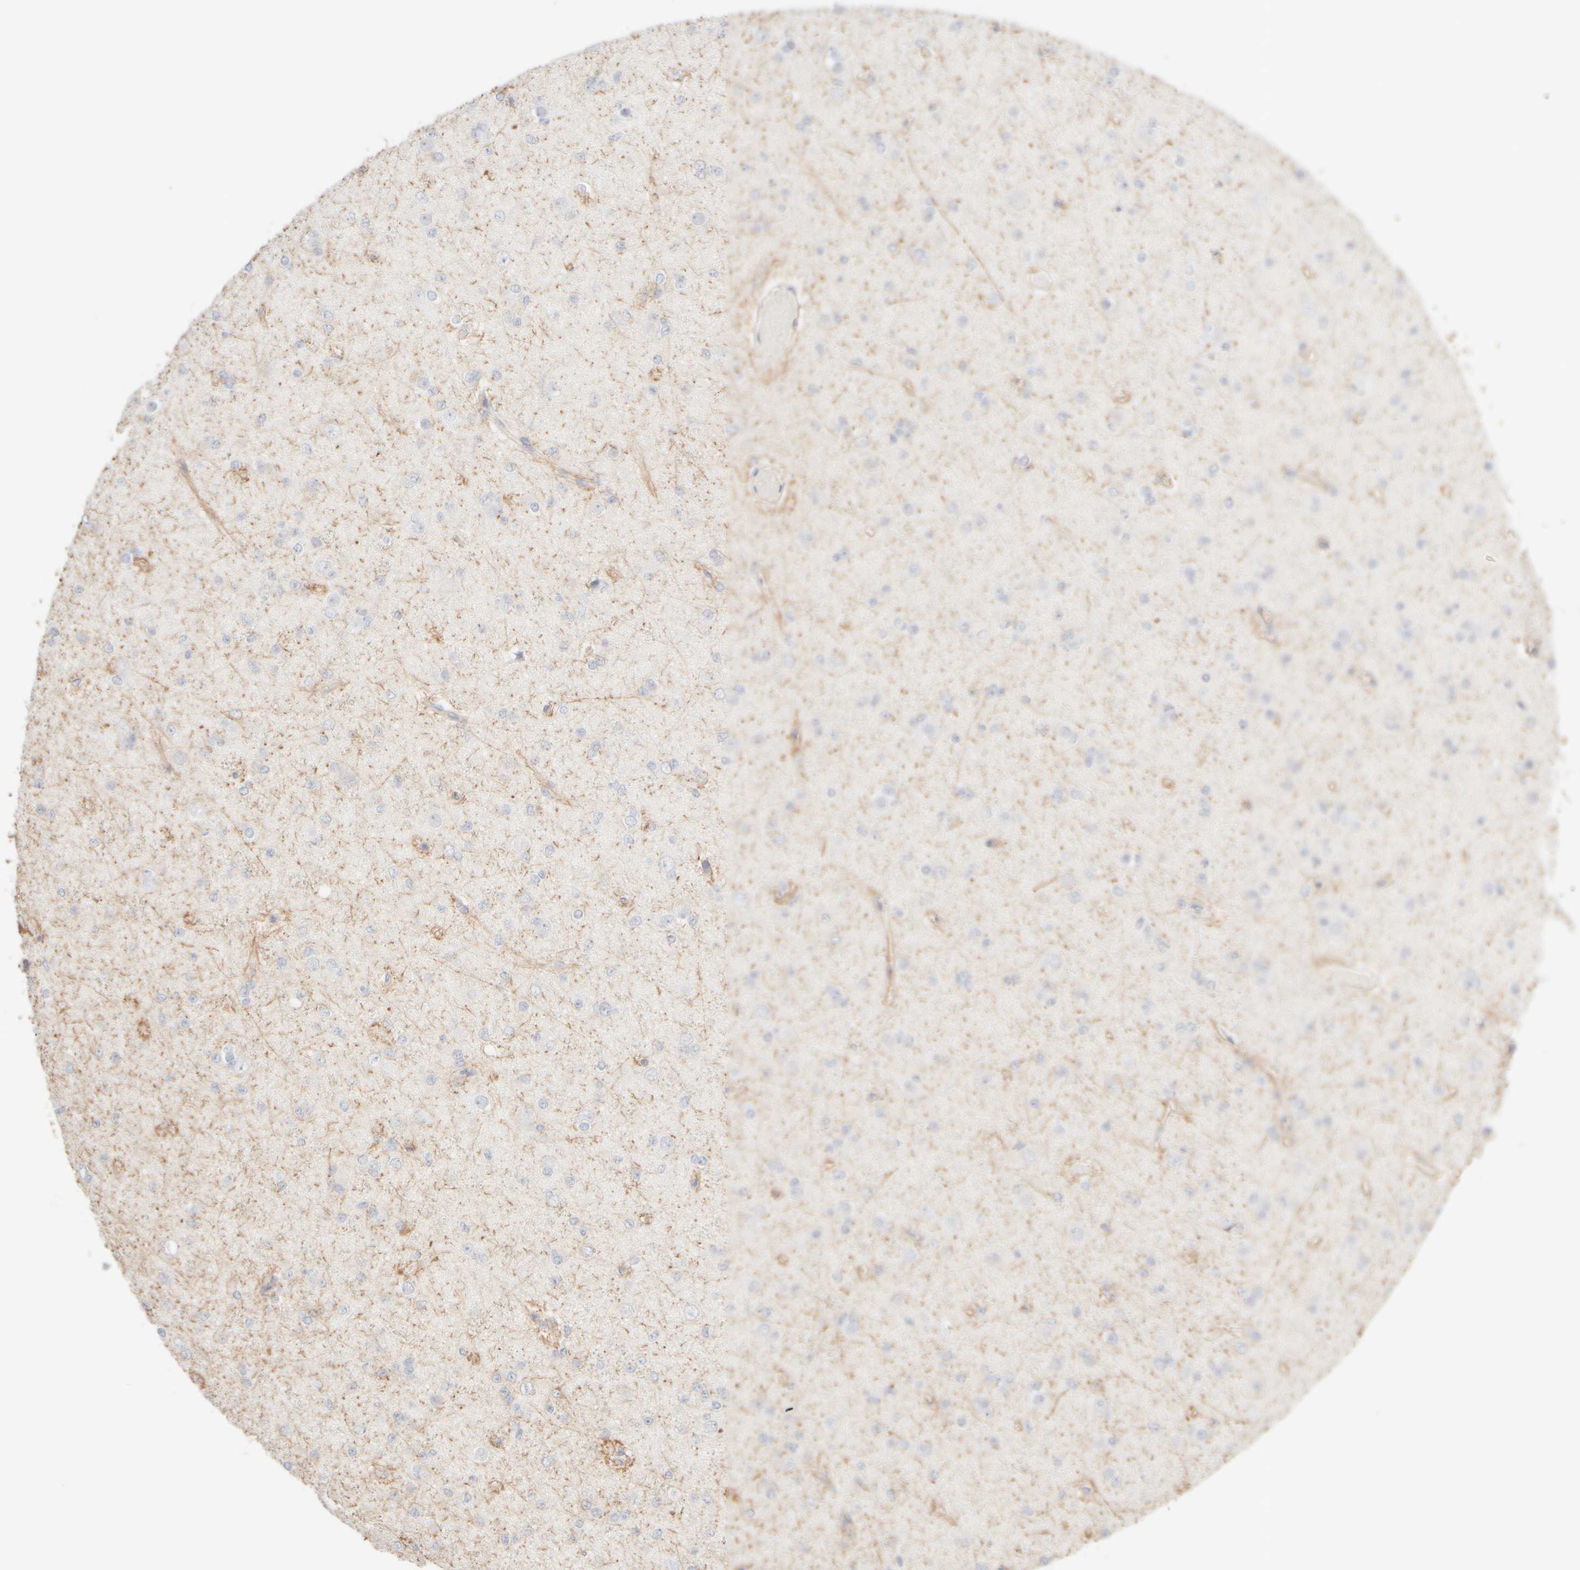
{"staining": {"intensity": "negative", "quantity": "none", "location": "none"}, "tissue": "glioma", "cell_type": "Tumor cells", "image_type": "cancer", "snomed": [{"axis": "morphology", "description": "Glioma, malignant, Low grade"}, {"axis": "topography", "description": "Brain"}], "caption": "Human glioma stained for a protein using immunohistochemistry (IHC) demonstrates no expression in tumor cells.", "gene": "KRT15", "patient": {"sex": "female", "age": 22}}